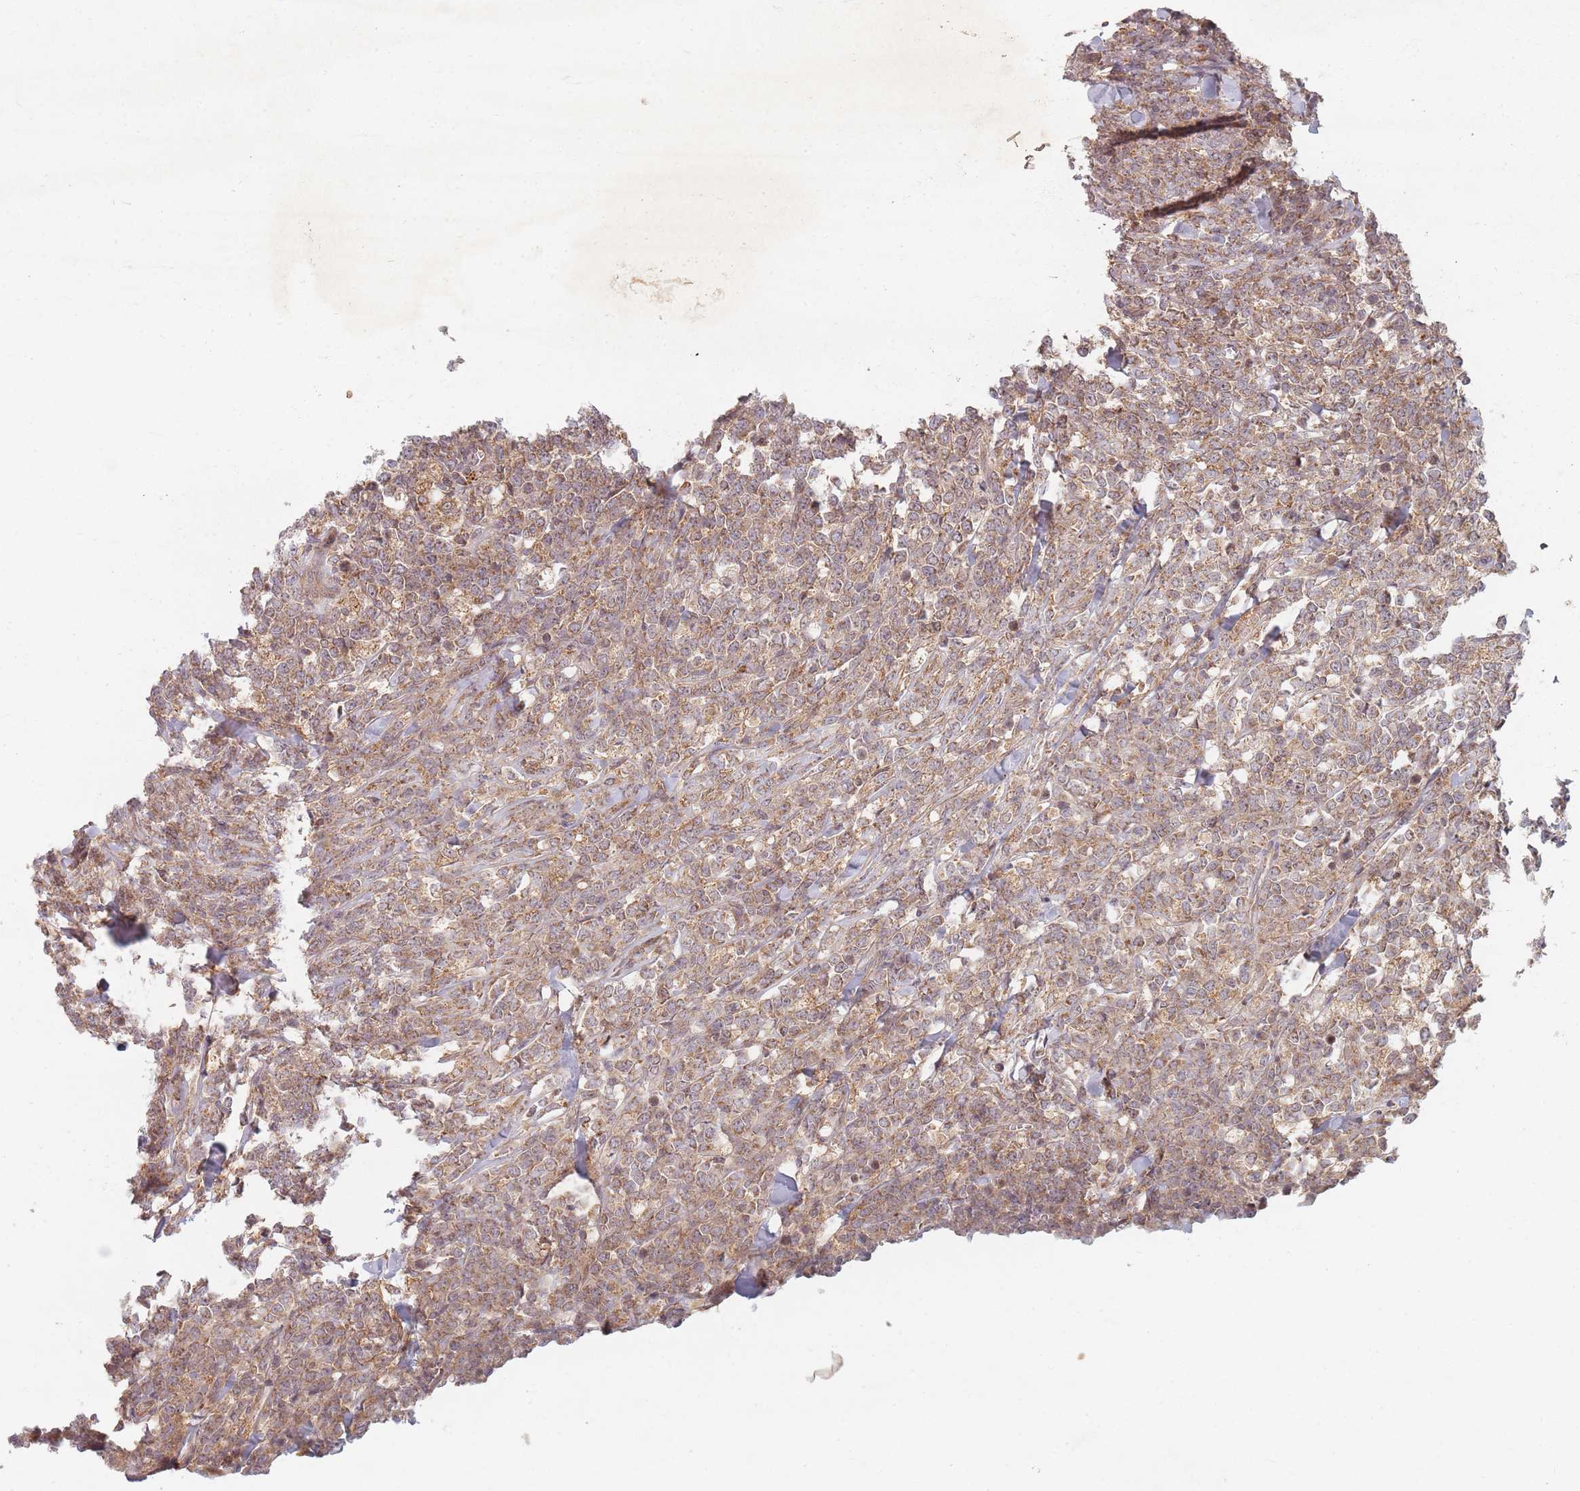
{"staining": {"intensity": "moderate", "quantity": ">75%", "location": "cytoplasmic/membranous"}, "tissue": "lymphoma", "cell_type": "Tumor cells", "image_type": "cancer", "snomed": [{"axis": "morphology", "description": "Malignant lymphoma, non-Hodgkin's type, High grade"}, {"axis": "topography", "description": "Small intestine"}], "caption": "Human malignant lymphoma, non-Hodgkin's type (high-grade) stained with a protein marker exhibits moderate staining in tumor cells.", "gene": "RADX", "patient": {"sex": "male", "age": 8}}